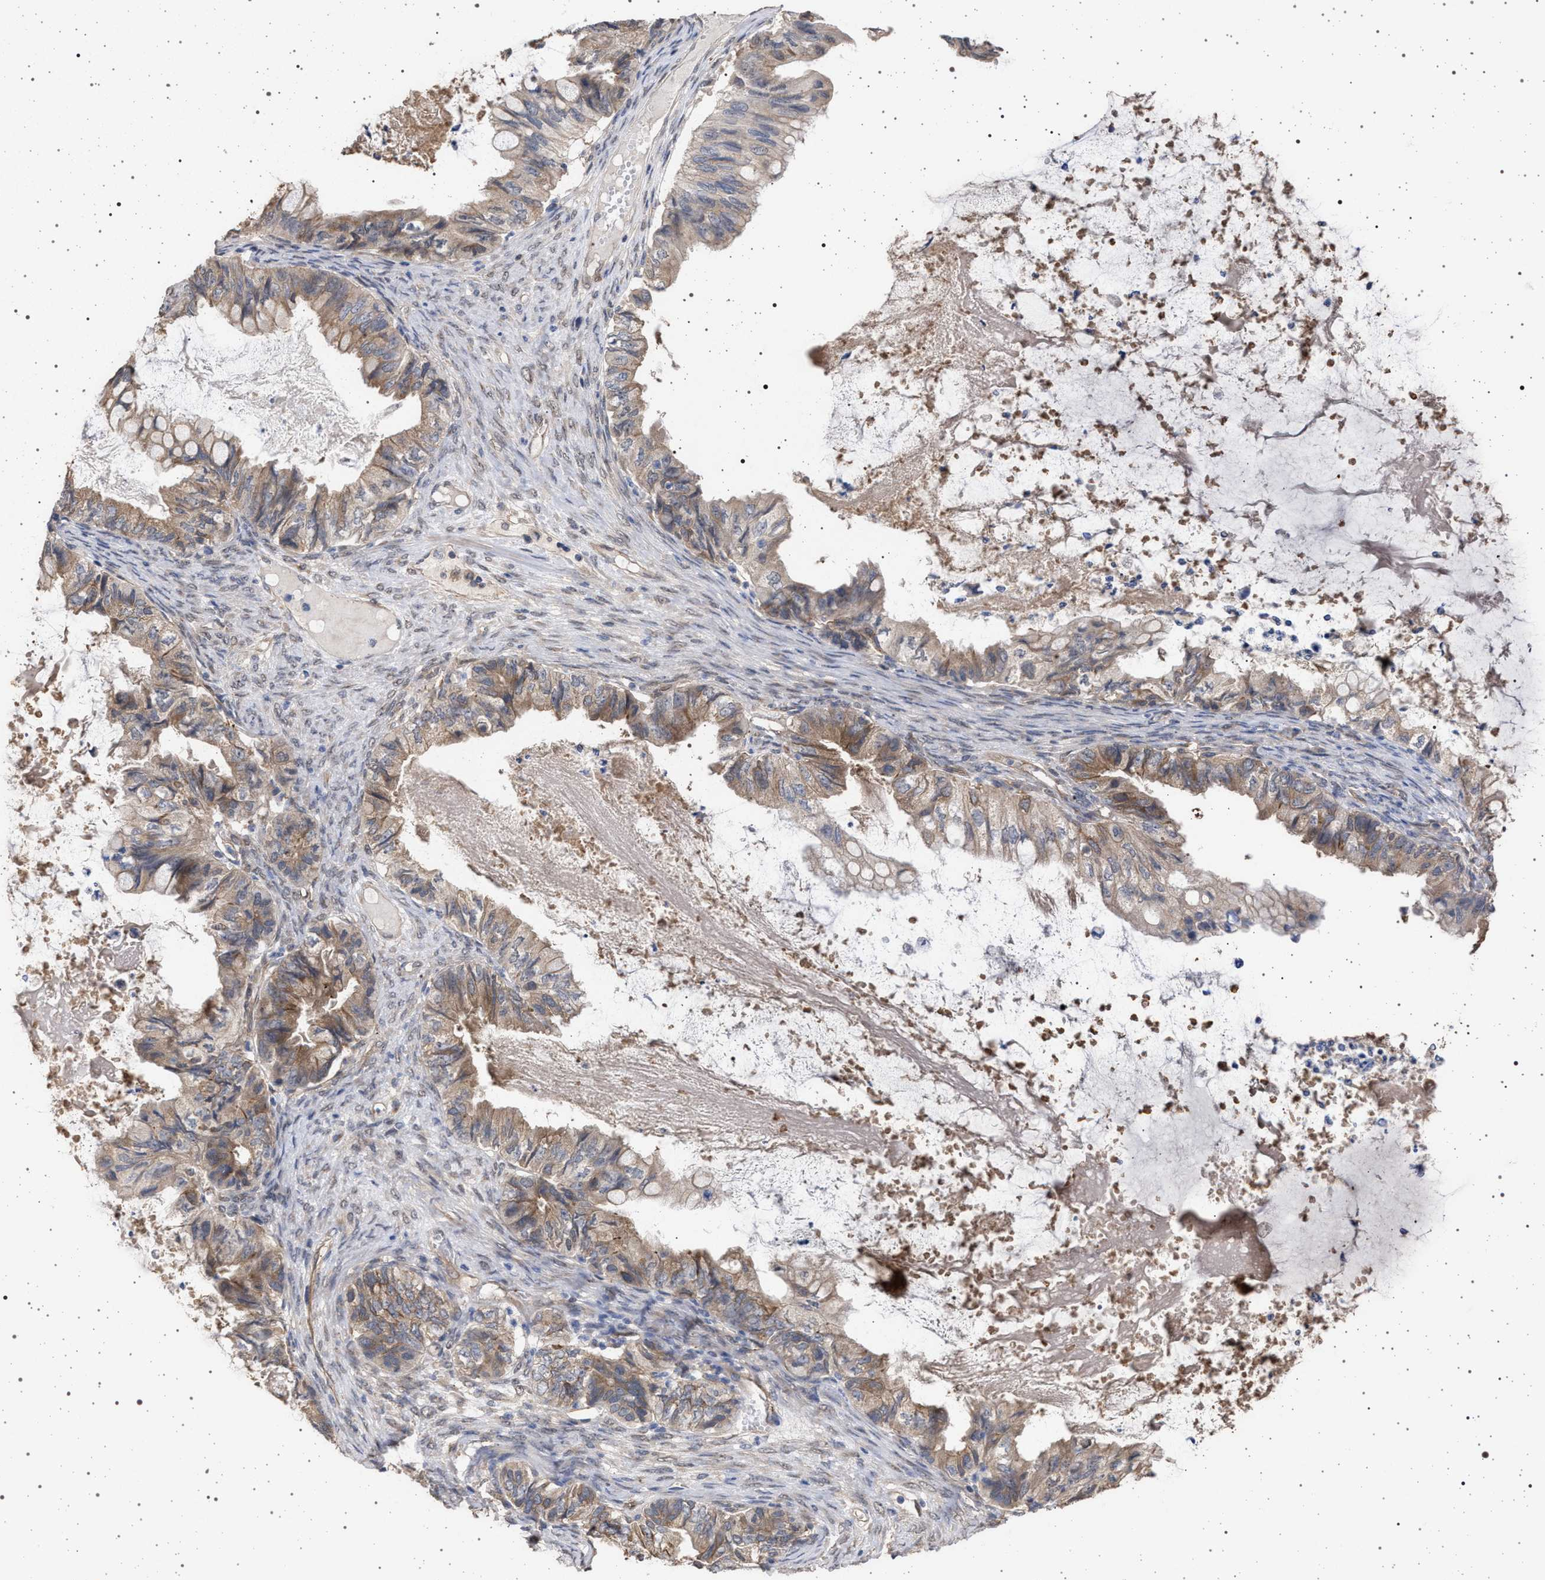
{"staining": {"intensity": "moderate", "quantity": "25%-75%", "location": "cytoplasmic/membranous"}, "tissue": "ovarian cancer", "cell_type": "Tumor cells", "image_type": "cancer", "snomed": [{"axis": "morphology", "description": "Cystadenocarcinoma, mucinous, NOS"}, {"axis": "topography", "description": "Ovary"}], "caption": "Ovarian mucinous cystadenocarcinoma tissue displays moderate cytoplasmic/membranous positivity in about 25%-75% of tumor cells, visualized by immunohistochemistry.", "gene": "IFT20", "patient": {"sex": "female", "age": 80}}